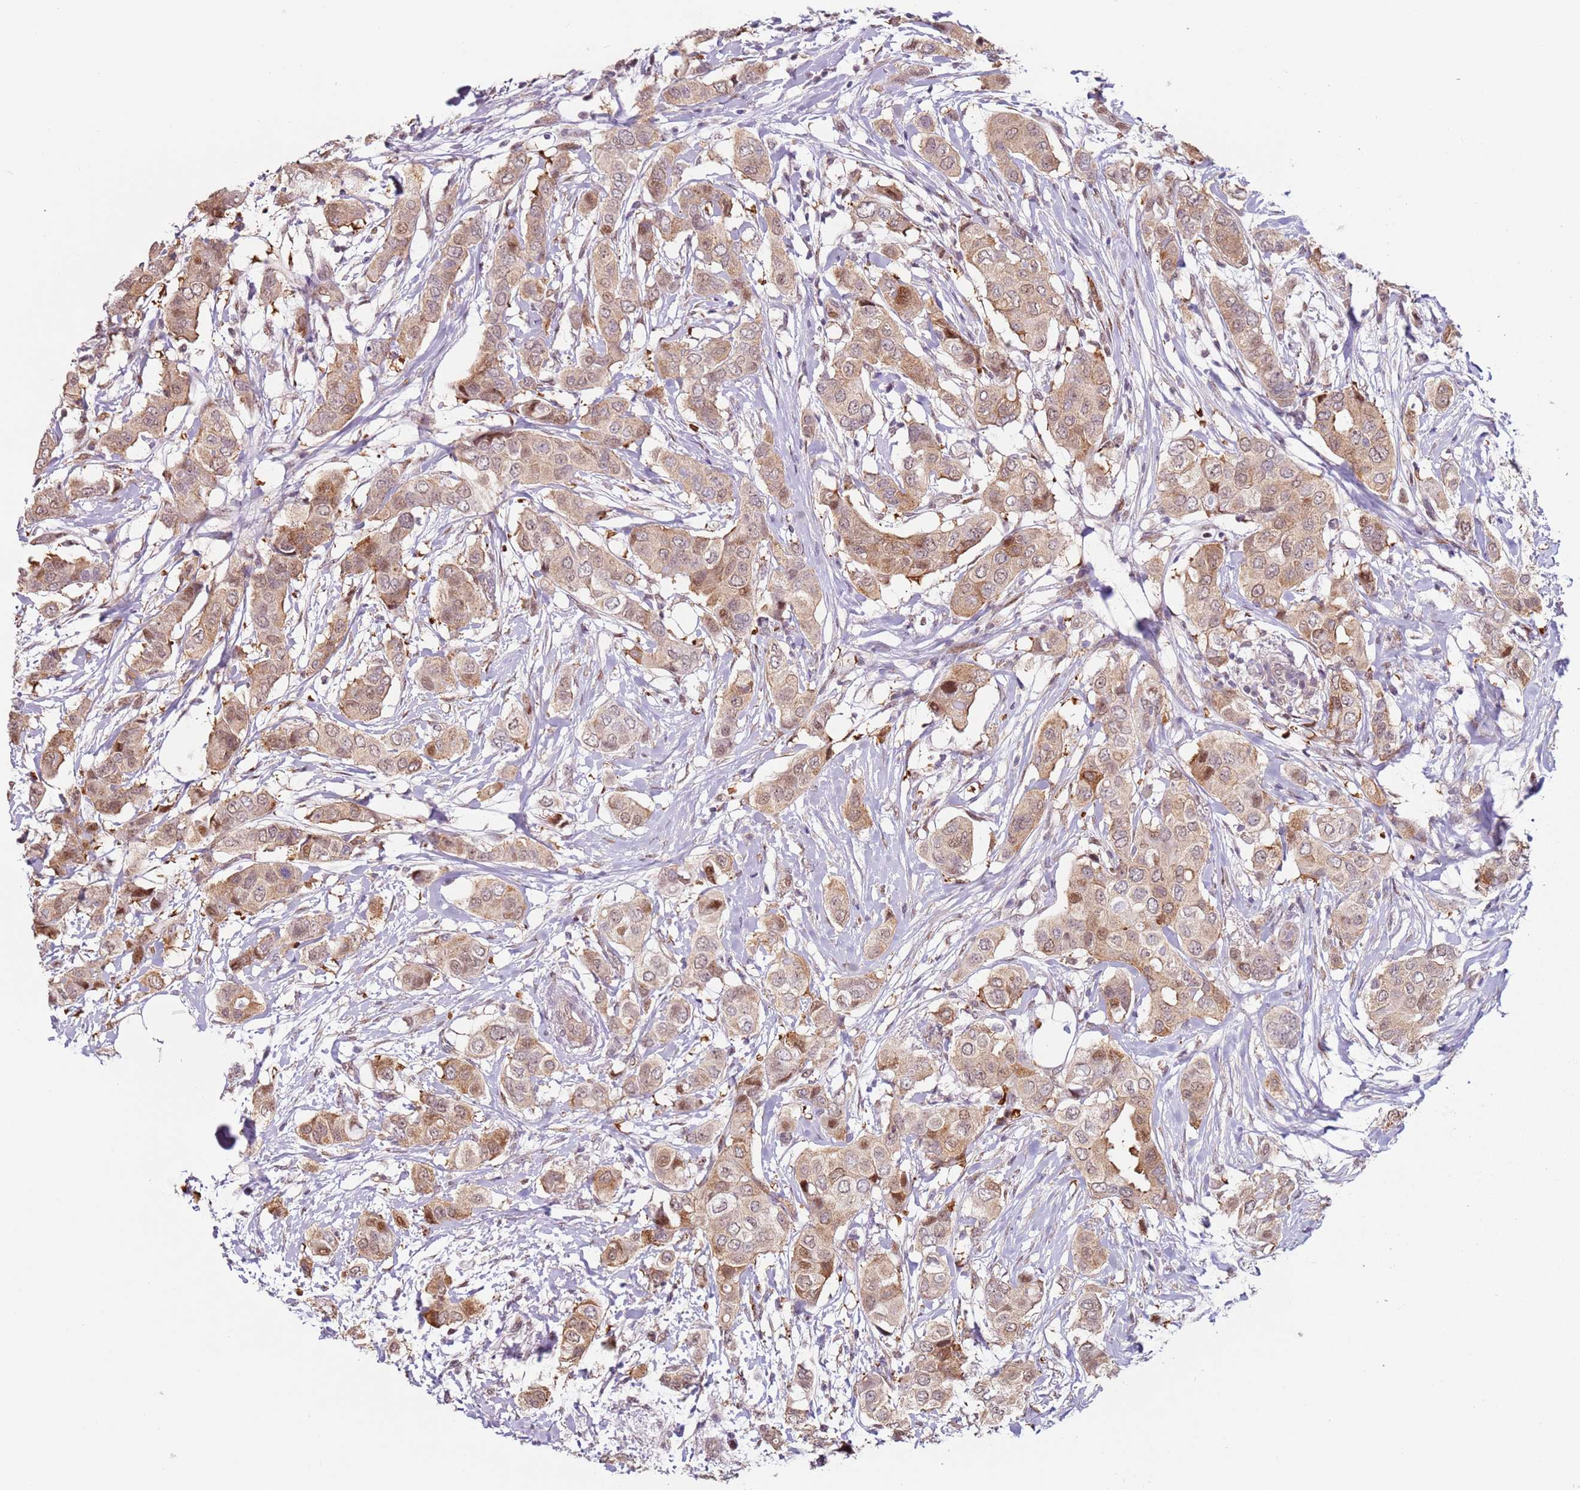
{"staining": {"intensity": "moderate", "quantity": "25%-75%", "location": "cytoplasmic/membranous,nuclear"}, "tissue": "breast cancer", "cell_type": "Tumor cells", "image_type": "cancer", "snomed": [{"axis": "morphology", "description": "Lobular carcinoma"}, {"axis": "topography", "description": "Breast"}], "caption": "Tumor cells reveal medium levels of moderate cytoplasmic/membranous and nuclear staining in approximately 25%-75% of cells in human lobular carcinoma (breast).", "gene": "PSMD4", "patient": {"sex": "female", "age": 51}}